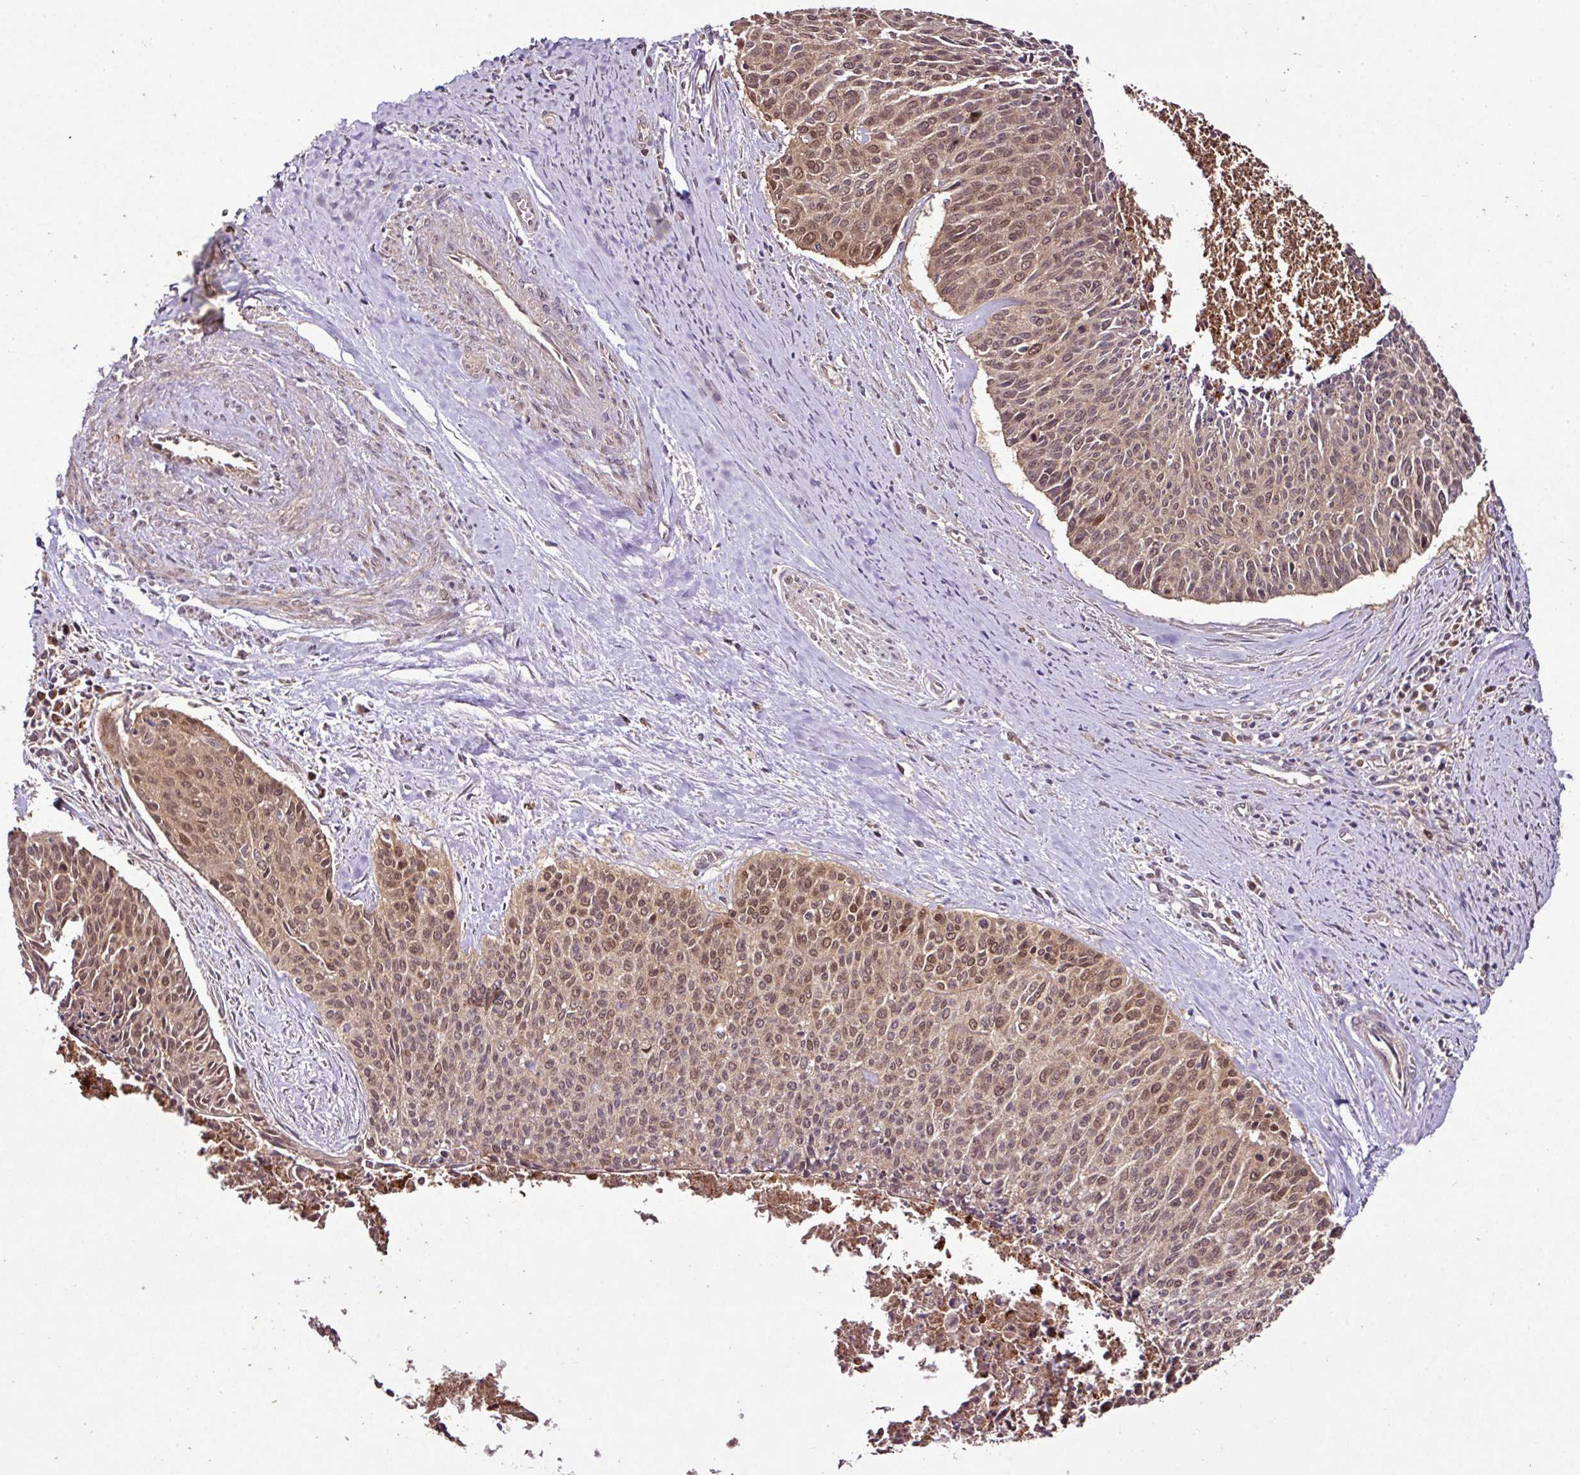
{"staining": {"intensity": "moderate", "quantity": ">75%", "location": "nuclear"}, "tissue": "cervical cancer", "cell_type": "Tumor cells", "image_type": "cancer", "snomed": [{"axis": "morphology", "description": "Squamous cell carcinoma, NOS"}, {"axis": "topography", "description": "Cervix"}], "caption": "Approximately >75% of tumor cells in squamous cell carcinoma (cervical) demonstrate moderate nuclear protein expression as visualized by brown immunohistochemical staining.", "gene": "FAIM", "patient": {"sex": "female", "age": 55}}